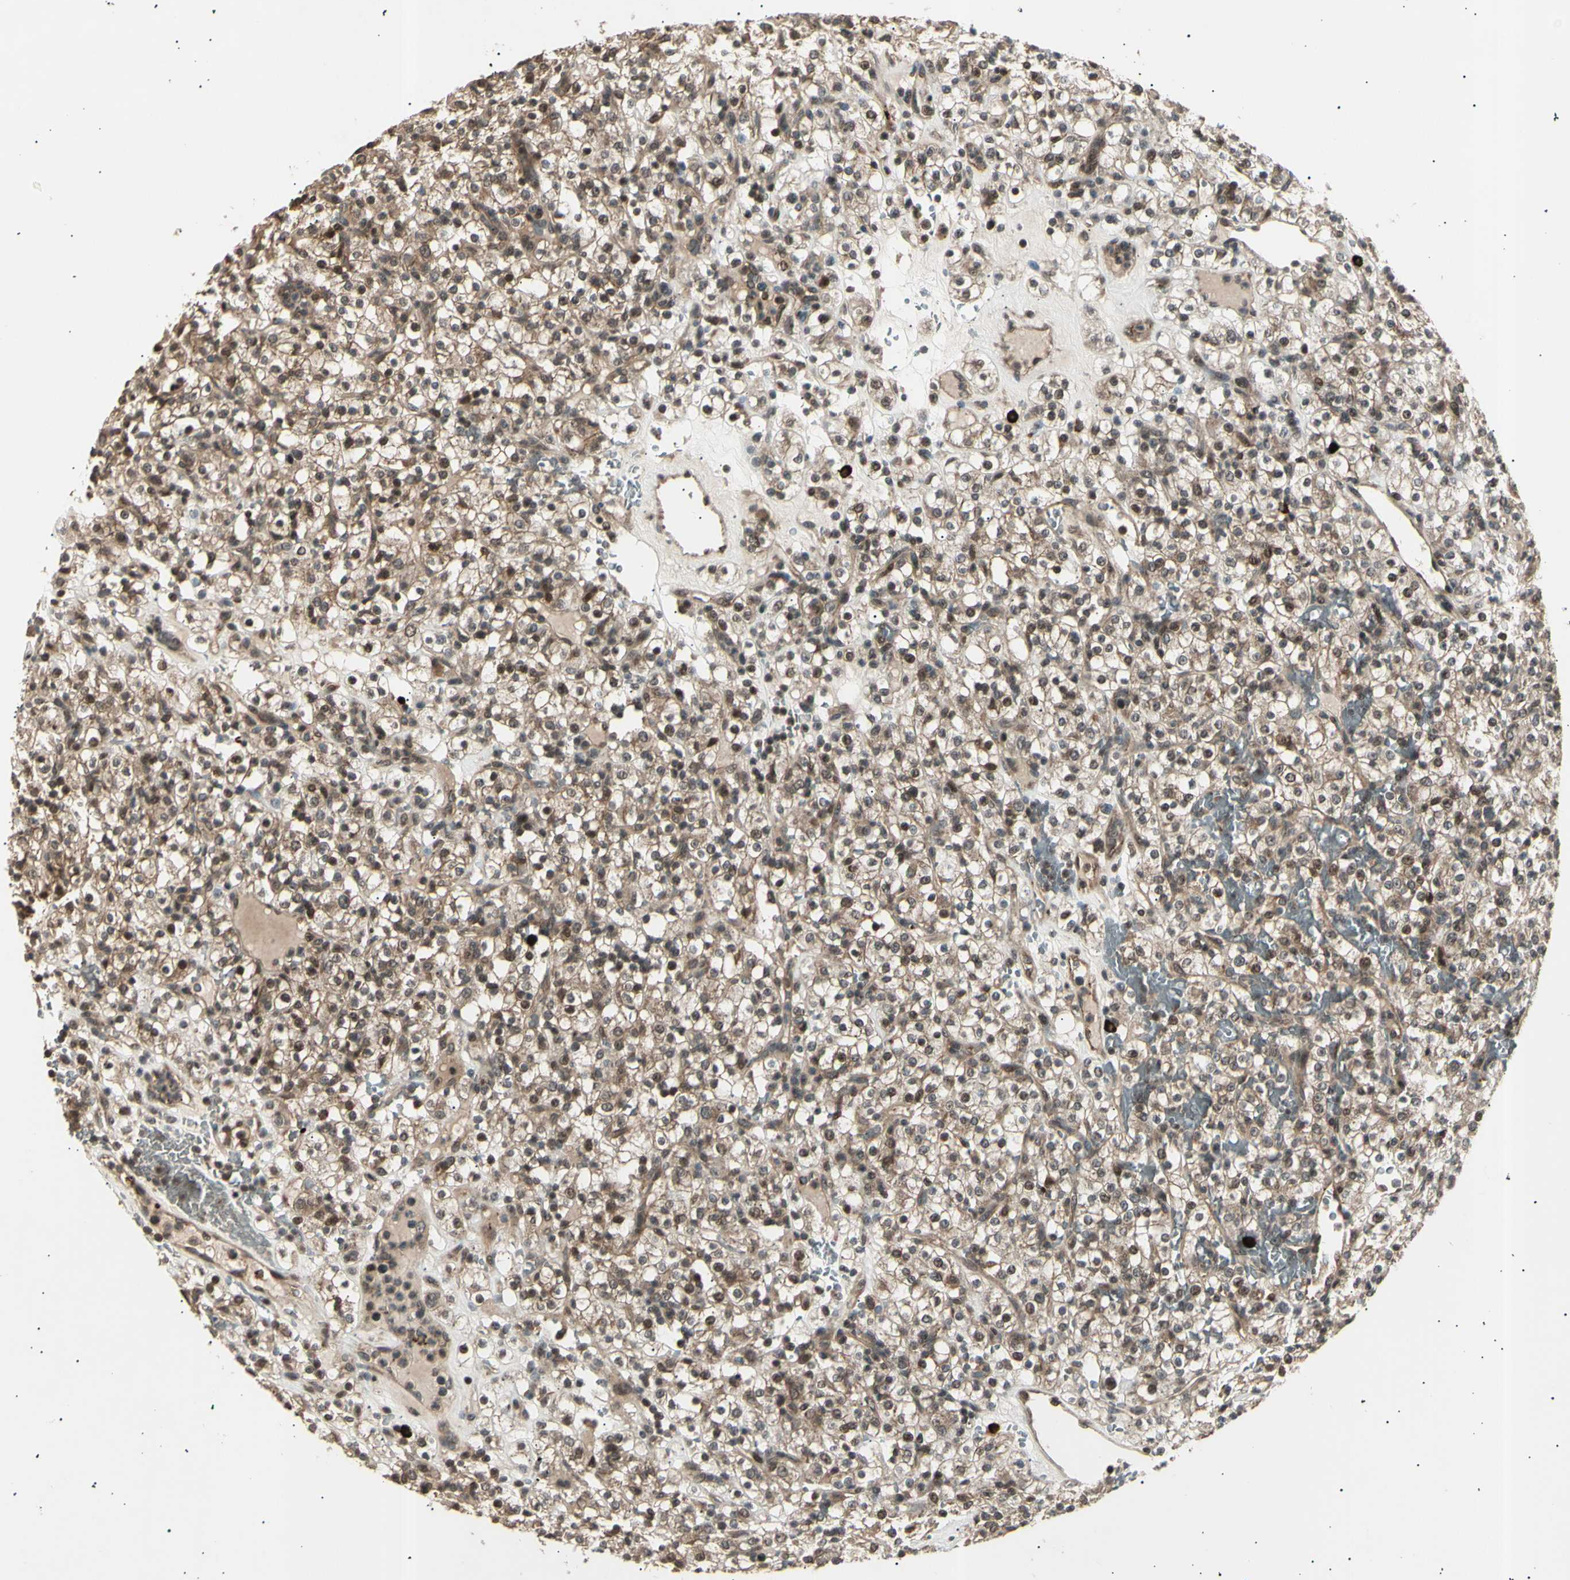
{"staining": {"intensity": "moderate", "quantity": ">75%", "location": "cytoplasmic/membranous,nuclear"}, "tissue": "renal cancer", "cell_type": "Tumor cells", "image_type": "cancer", "snomed": [{"axis": "morphology", "description": "Normal tissue, NOS"}, {"axis": "morphology", "description": "Adenocarcinoma, NOS"}, {"axis": "topography", "description": "Kidney"}], "caption": "DAB (3,3'-diaminobenzidine) immunohistochemical staining of renal cancer (adenocarcinoma) displays moderate cytoplasmic/membranous and nuclear protein staining in about >75% of tumor cells.", "gene": "NUAK2", "patient": {"sex": "female", "age": 72}}